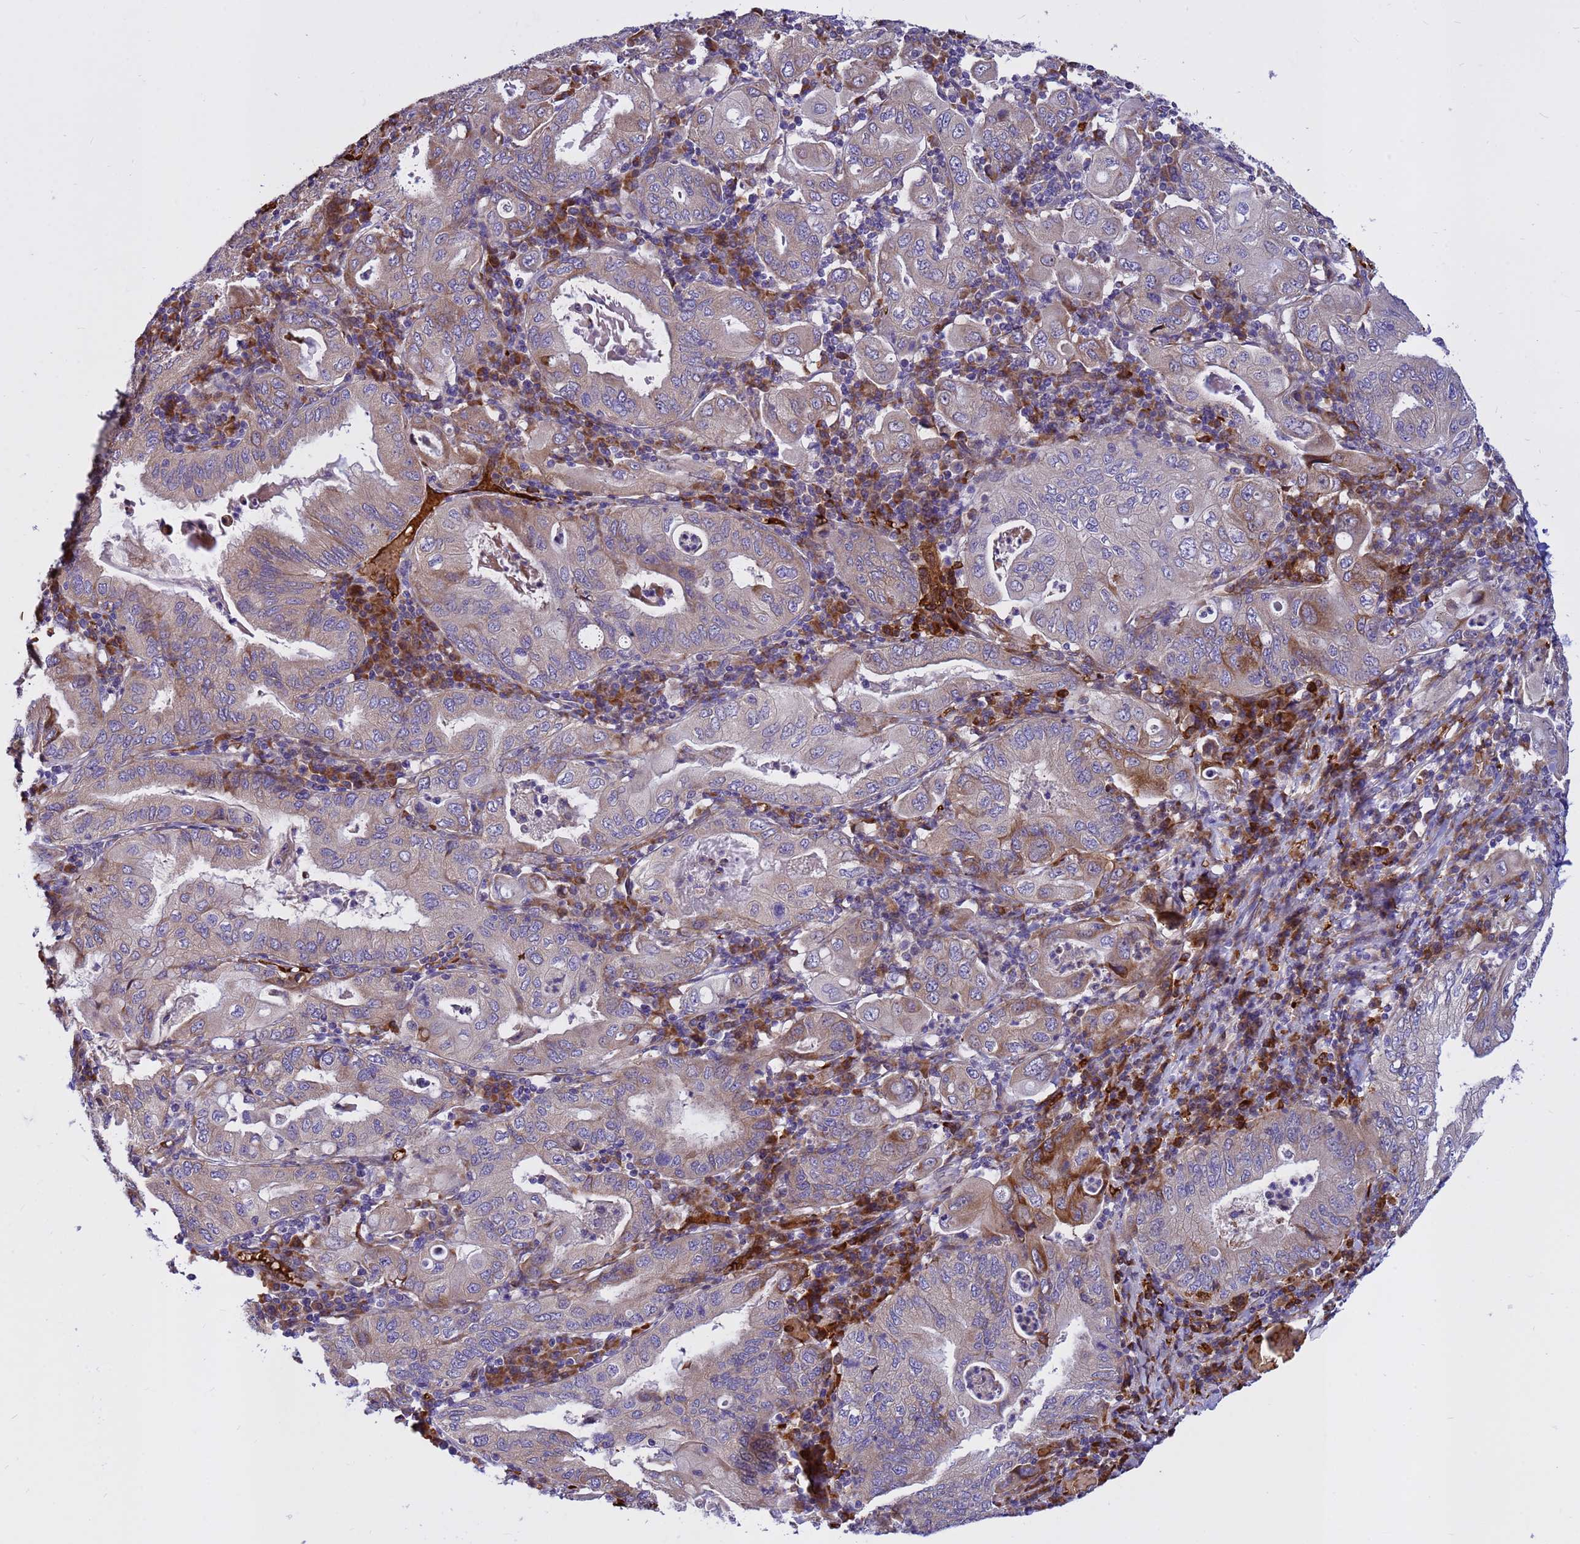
{"staining": {"intensity": "moderate", "quantity": "<25%", "location": "cytoplasmic/membranous"}, "tissue": "stomach cancer", "cell_type": "Tumor cells", "image_type": "cancer", "snomed": [{"axis": "morphology", "description": "Normal tissue, NOS"}, {"axis": "morphology", "description": "Adenocarcinoma, NOS"}, {"axis": "topography", "description": "Esophagus"}, {"axis": "topography", "description": "Stomach, upper"}, {"axis": "topography", "description": "Peripheral nerve tissue"}], "caption": "The immunohistochemical stain labels moderate cytoplasmic/membranous staining in tumor cells of stomach cancer tissue.", "gene": "ZNF669", "patient": {"sex": "male", "age": 62}}